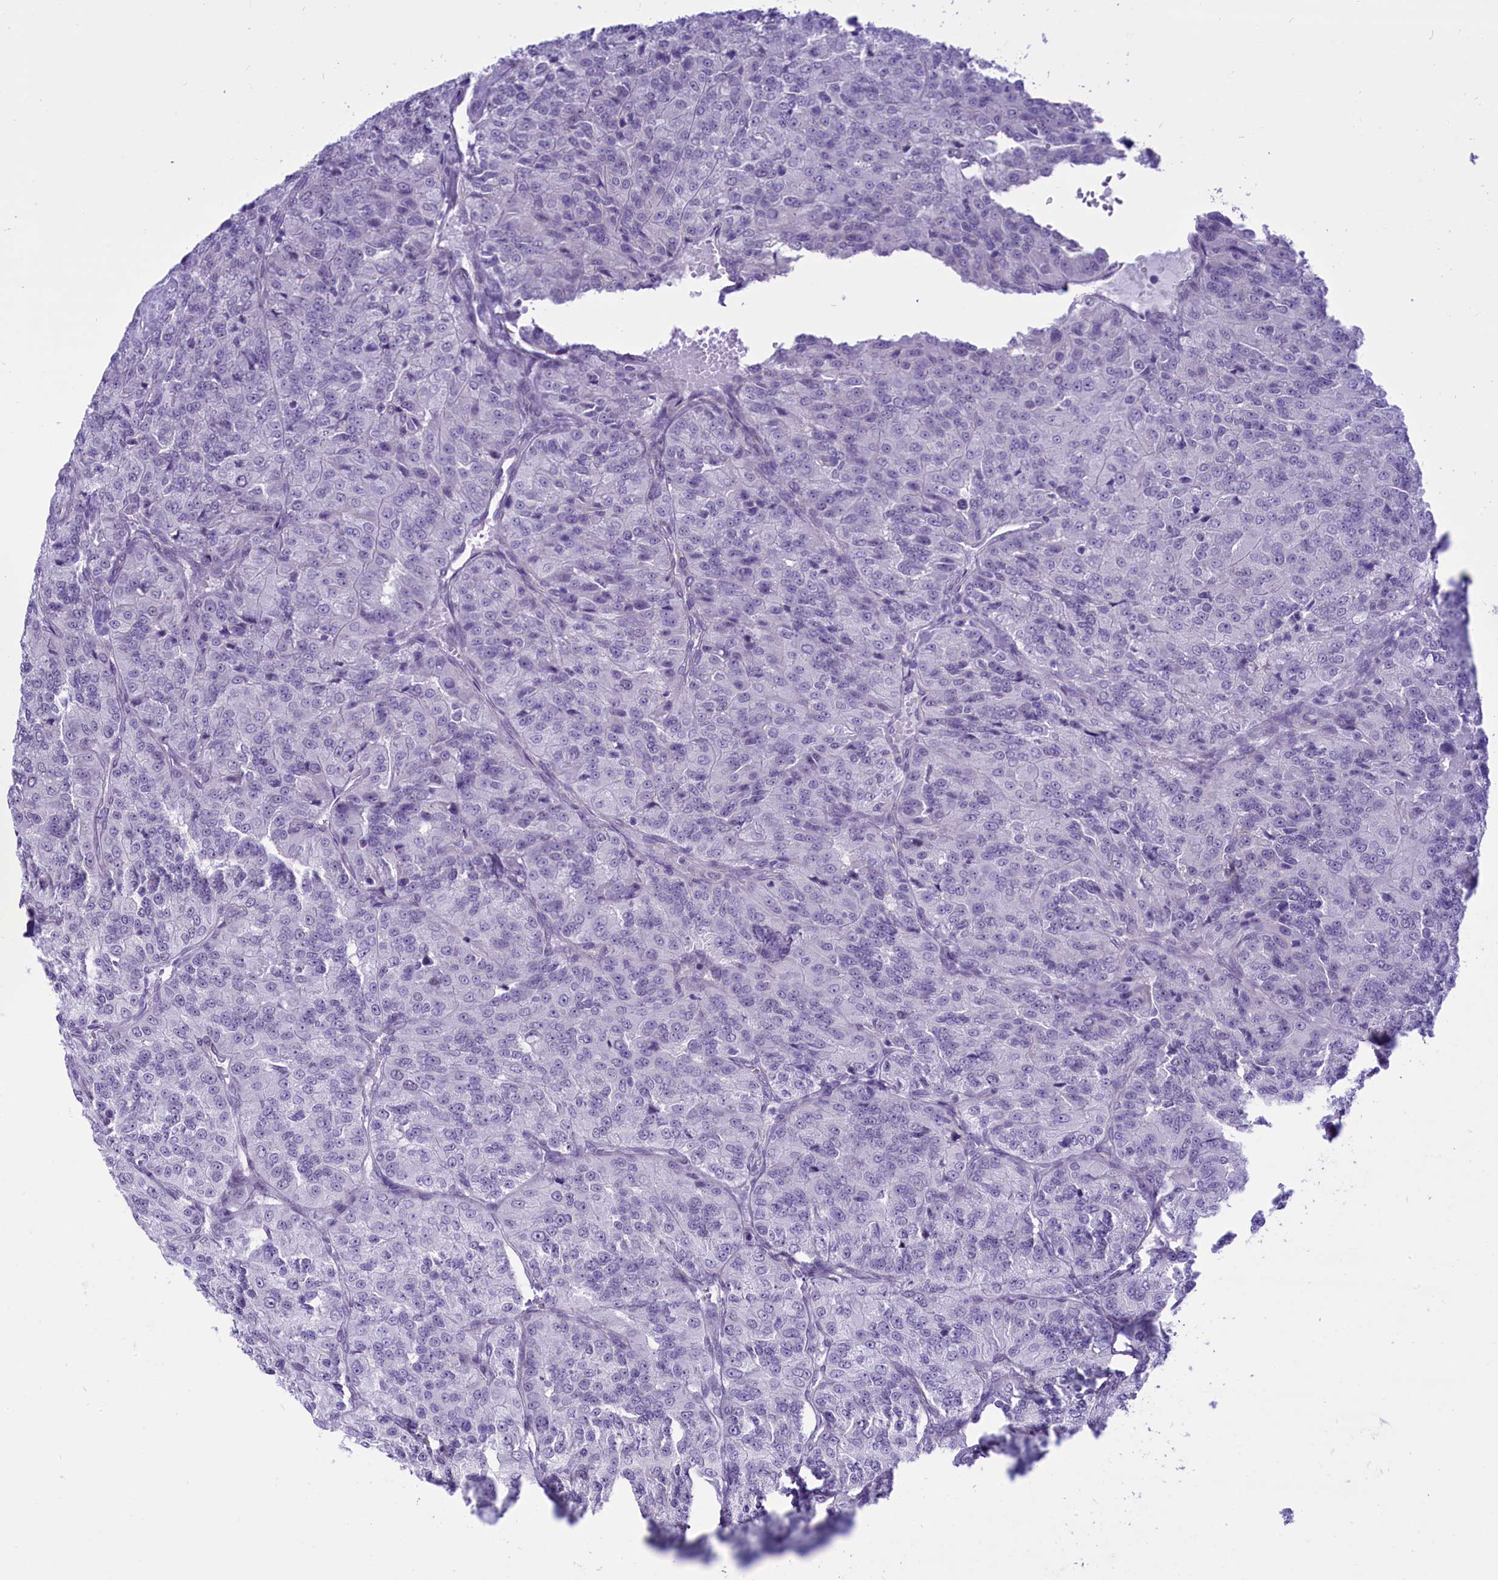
{"staining": {"intensity": "negative", "quantity": "none", "location": "none"}, "tissue": "renal cancer", "cell_type": "Tumor cells", "image_type": "cancer", "snomed": [{"axis": "morphology", "description": "Adenocarcinoma, NOS"}, {"axis": "topography", "description": "Kidney"}], "caption": "The histopathology image exhibits no staining of tumor cells in renal cancer. (Stains: DAB immunohistochemistry with hematoxylin counter stain, Microscopy: brightfield microscopy at high magnification).", "gene": "RPS6KB1", "patient": {"sex": "female", "age": 63}}